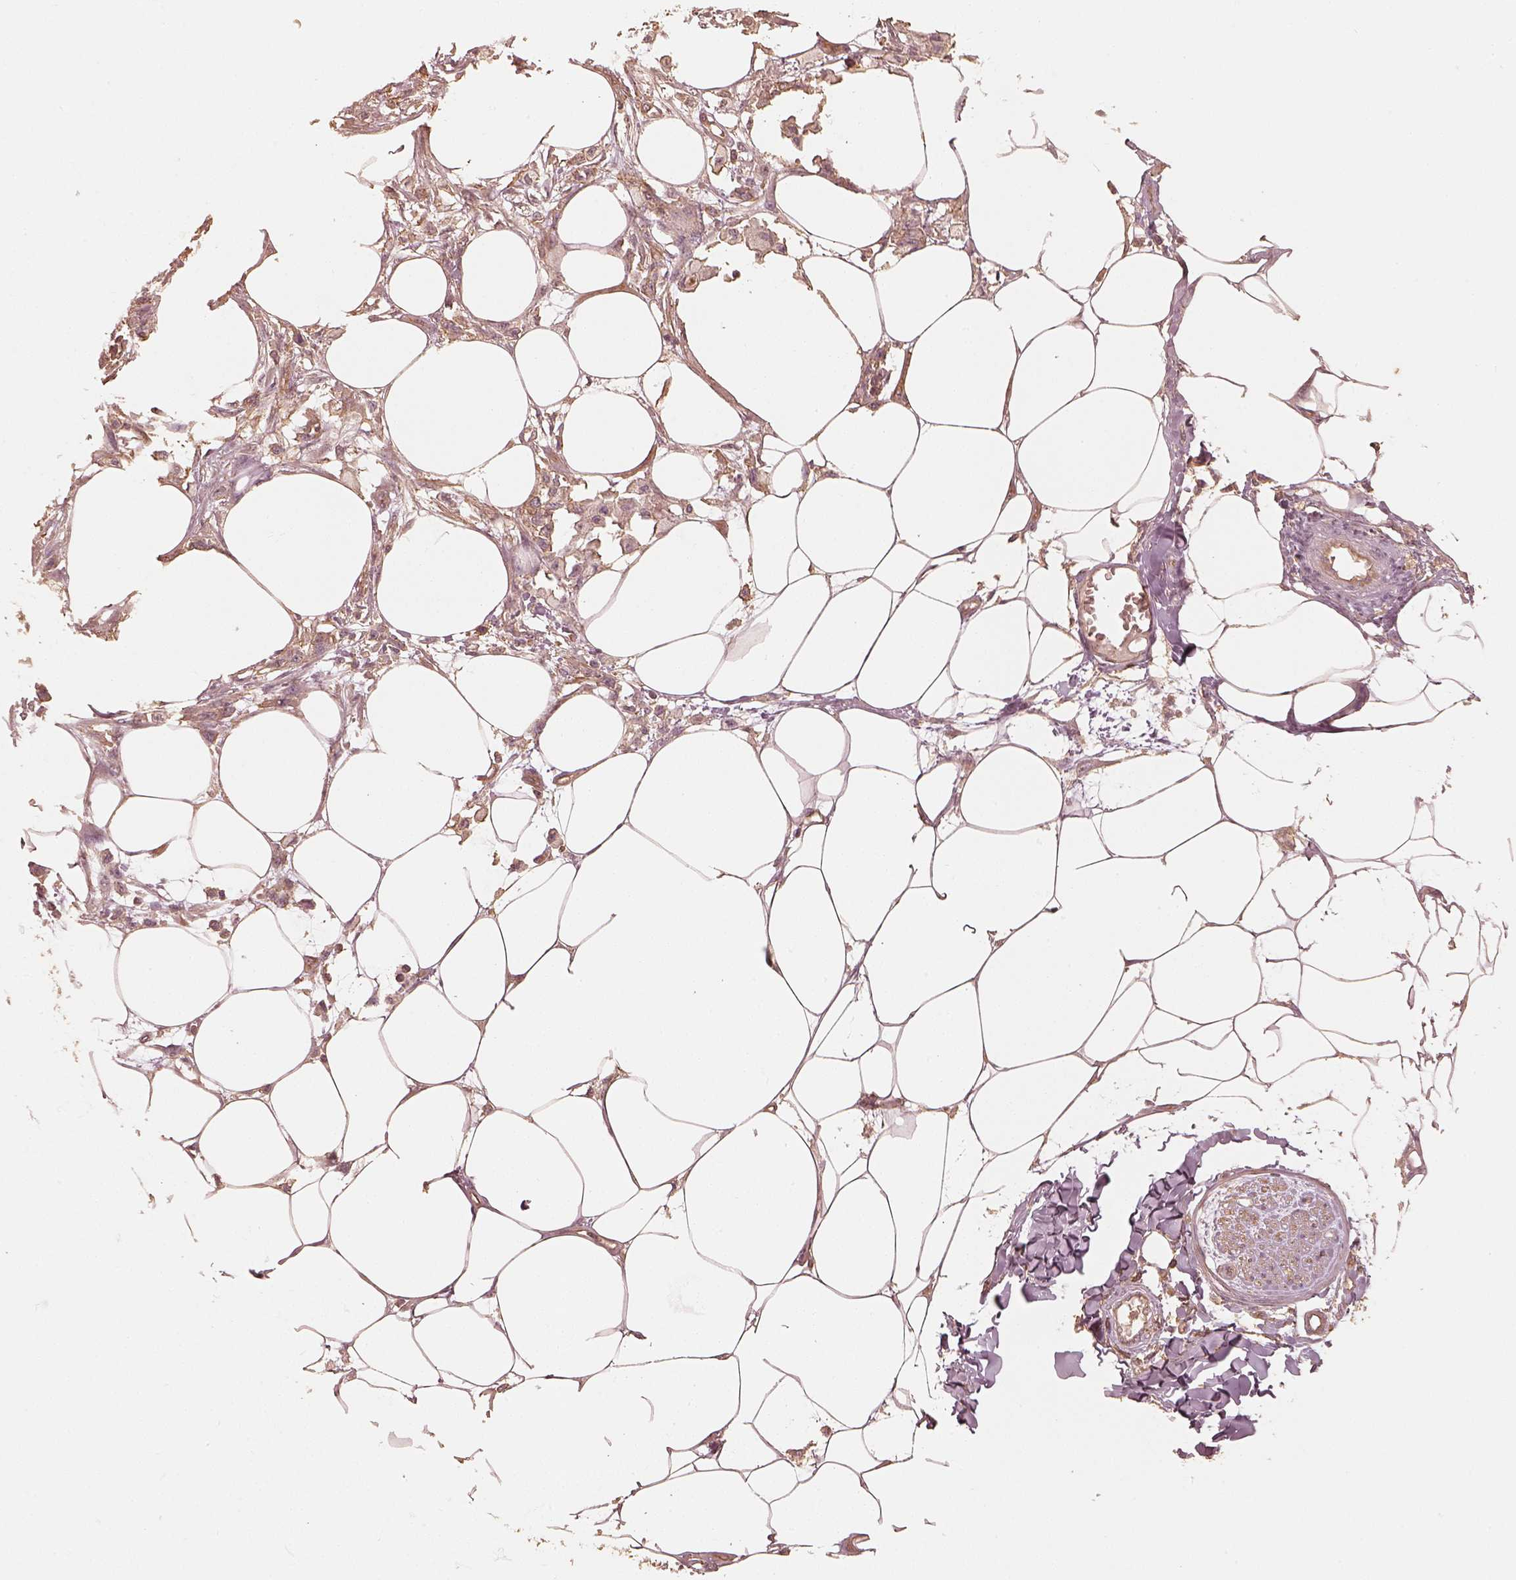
{"staining": {"intensity": "weak", "quantity": "25%-75%", "location": "cytoplasmic/membranous"}, "tissue": "skin cancer", "cell_type": "Tumor cells", "image_type": "cancer", "snomed": [{"axis": "morphology", "description": "Squamous cell carcinoma, NOS"}, {"axis": "topography", "description": "Skin"}], "caption": "This is an image of immunohistochemistry staining of squamous cell carcinoma (skin), which shows weak staining in the cytoplasmic/membranous of tumor cells.", "gene": "WDR7", "patient": {"sex": "female", "age": 59}}